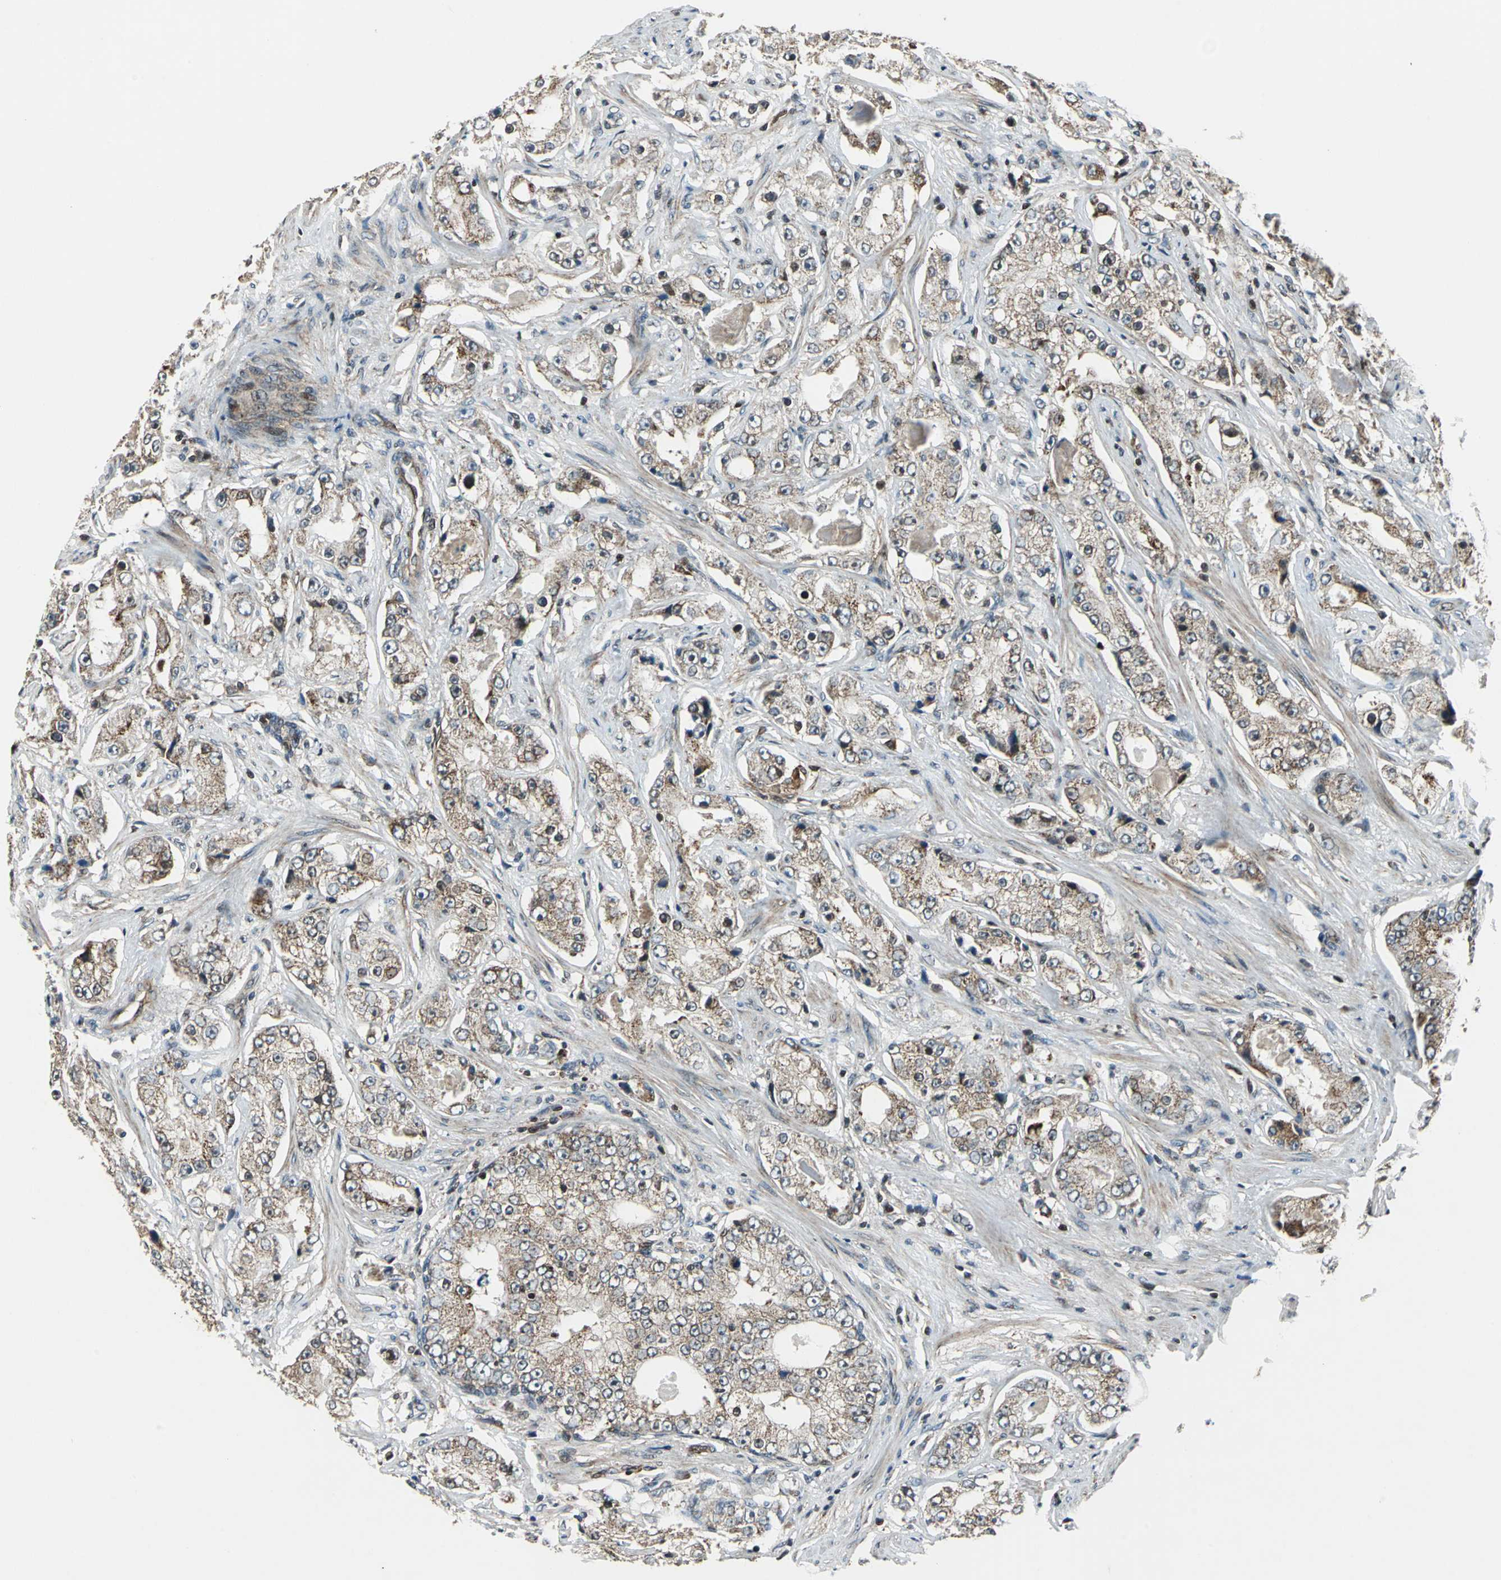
{"staining": {"intensity": "moderate", "quantity": ">75%", "location": "cytoplasmic/membranous"}, "tissue": "prostate cancer", "cell_type": "Tumor cells", "image_type": "cancer", "snomed": [{"axis": "morphology", "description": "Adenocarcinoma, High grade"}, {"axis": "topography", "description": "Prostate"}], "caption": "There is medium levels of moderate cytoplasmic/membranous expression in tumor cells of prostate high-grade adenocarcinoma, as demonstrated by immunohistochemical staining (brown color).", "gene": "AATF", "patient": {"sex": "male", "age": 73}}